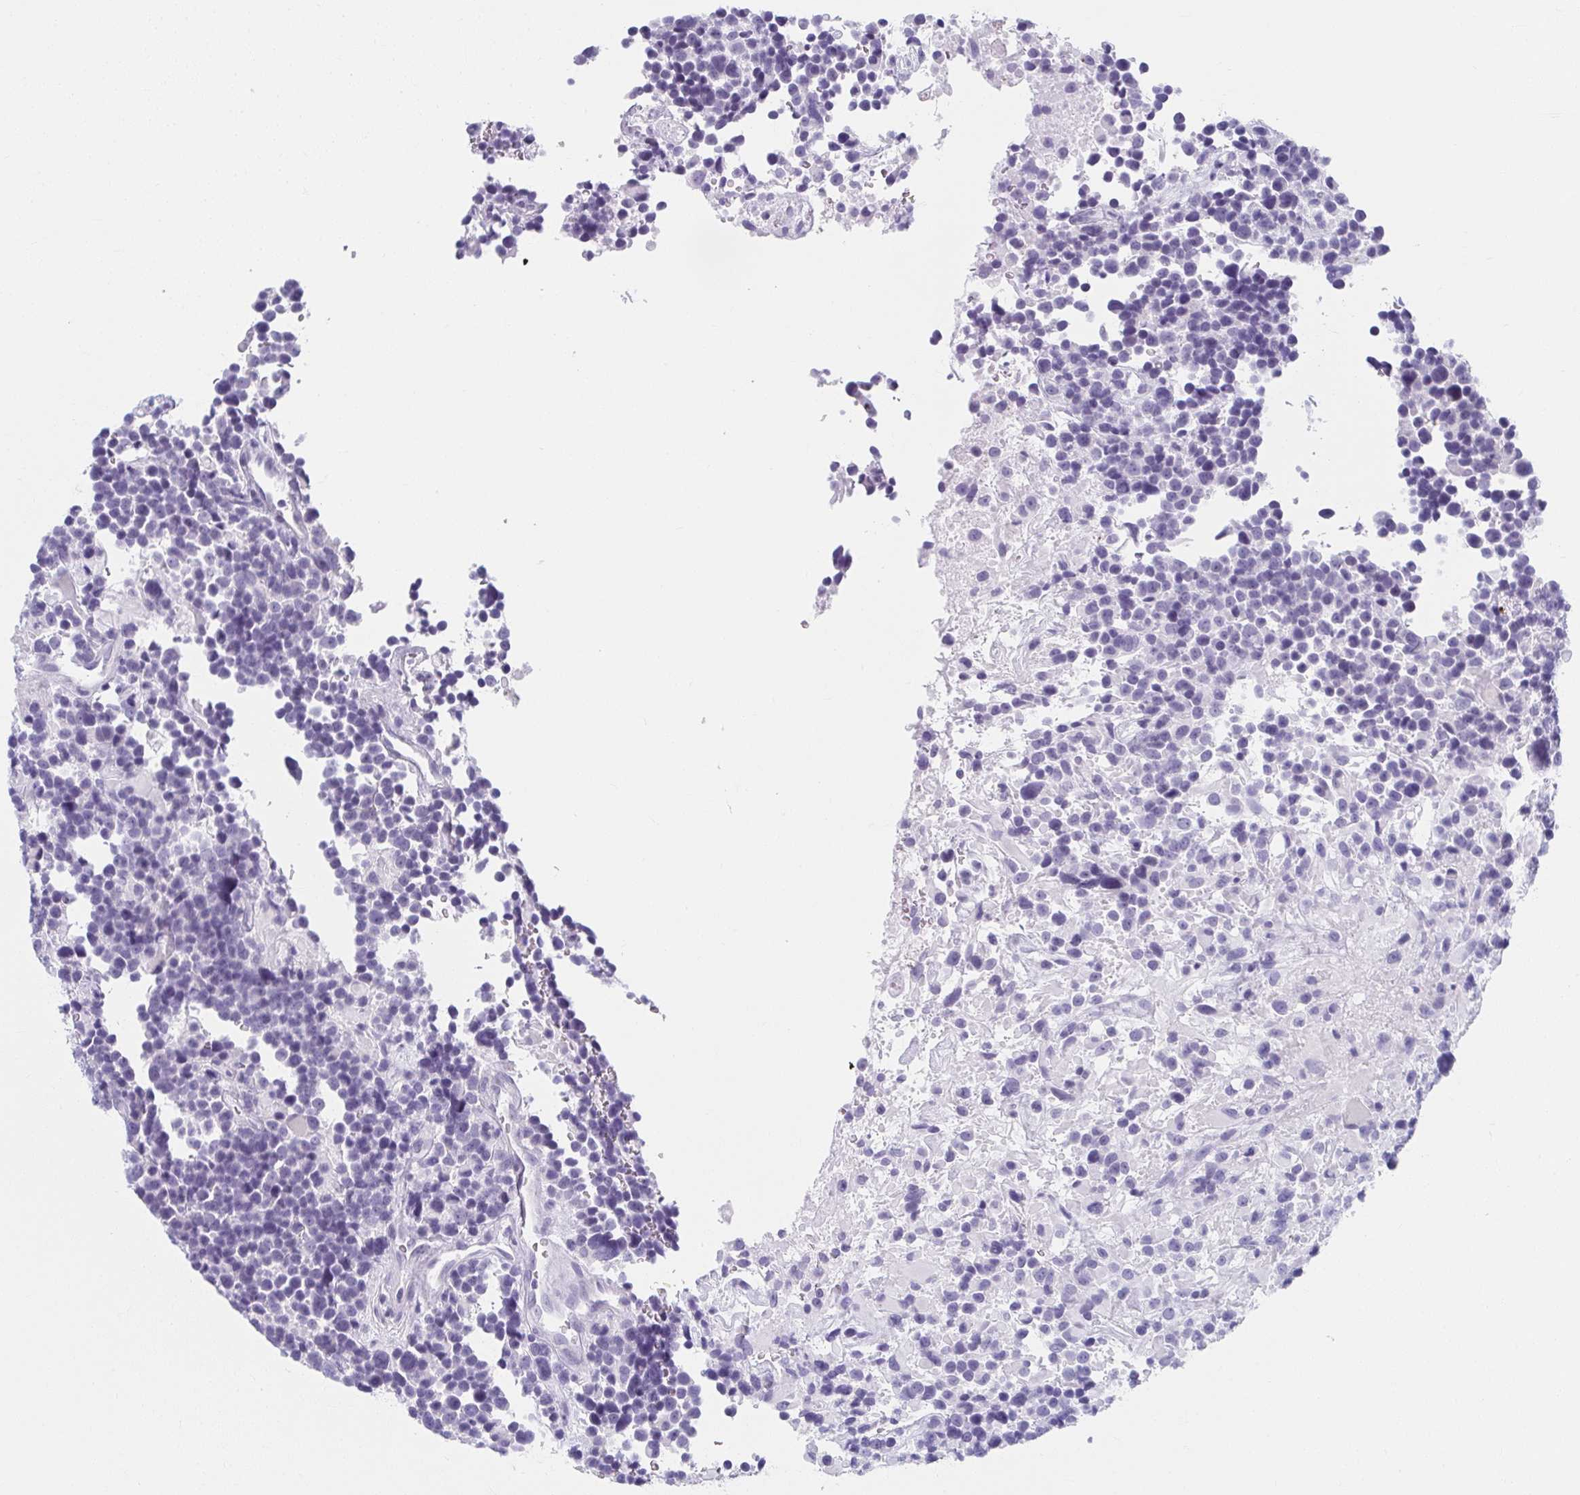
{"staining": {"intensity": "negative", "quantity": "none", "location": "none"}, "tissue": "glioma", "cell_type": "Tumor cells", "image_type": "cancer", "snomed": [{"axis": "morphology", "description": "Glioma, malignant, High grade"}, {"axis": "topography", "description": "Brain"}], "caption": "Histopathology image shows no significant protein positivity in tumor cells of glioma.", "gene": "MOBP", "patient": {"sex": "male", "age": 33}}